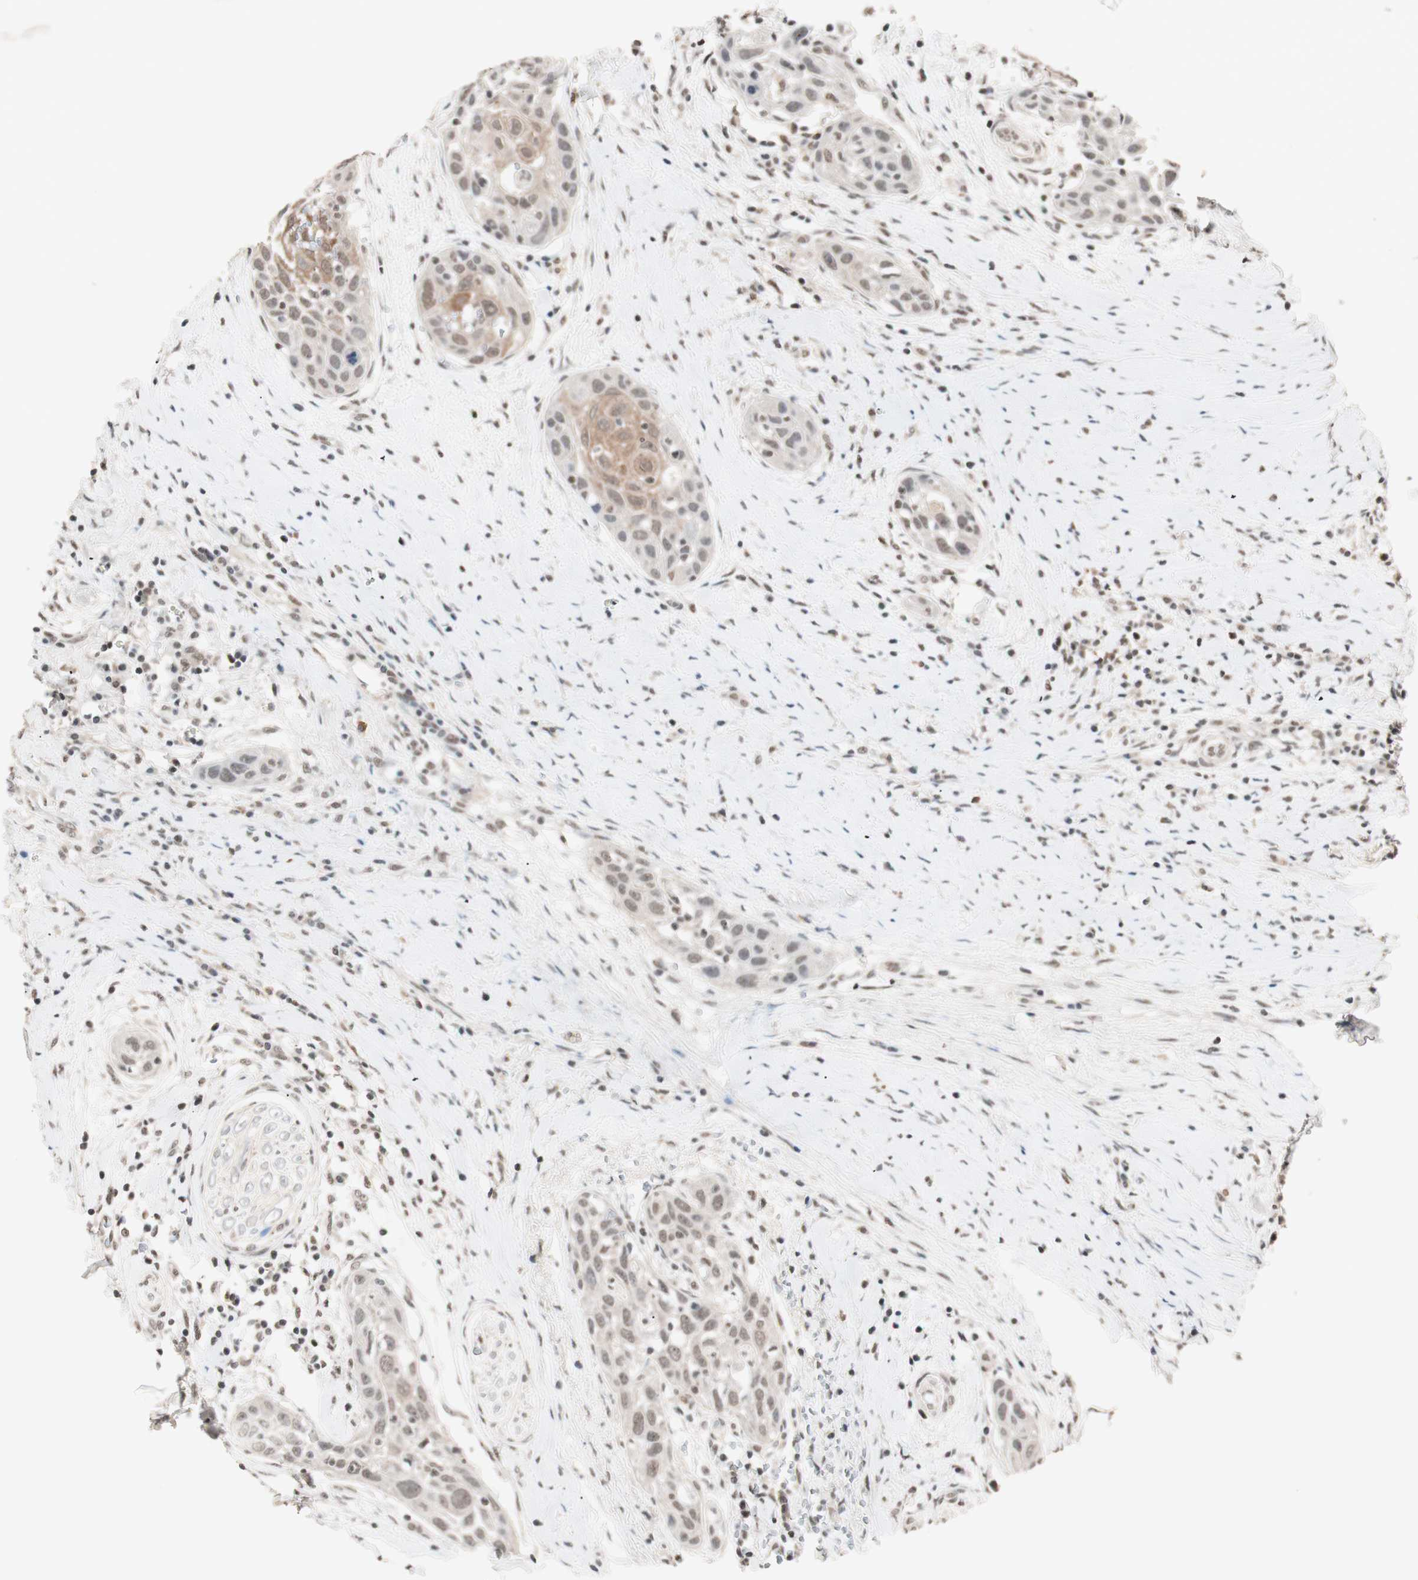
{"staining": {"intensity": "weak", "quantity": "25%-75%", "location": "cytoplasmic/membranous,nuclear"}, "tissue": "head and neck cancer", "cell_type": "Tumor cells", "image_type": "cancer", "snomed": [{"axis": "morphology", "description": "Normal tissue, NOS"}, {"axis": "morphology", "description": "Squamous cell carcinoma, NOS"}, {"axis": "topography", "description": "Oral tissue"}, {"axis": "topography", "description": "Head-Neck"}], "caption": "Head and neck cancer stained with DAB immunohistochemistry reveals low levels of weak cytoplasmic/membranous and nuclear staining in about 25%-75% of tumor cells. The staining was performed using DAB, with brown indicating positive protein expression. Nuclei are stained blue with hematoxylin.", "gene": "NFRKB", "patient": {"sex": "female", "age": 50}}